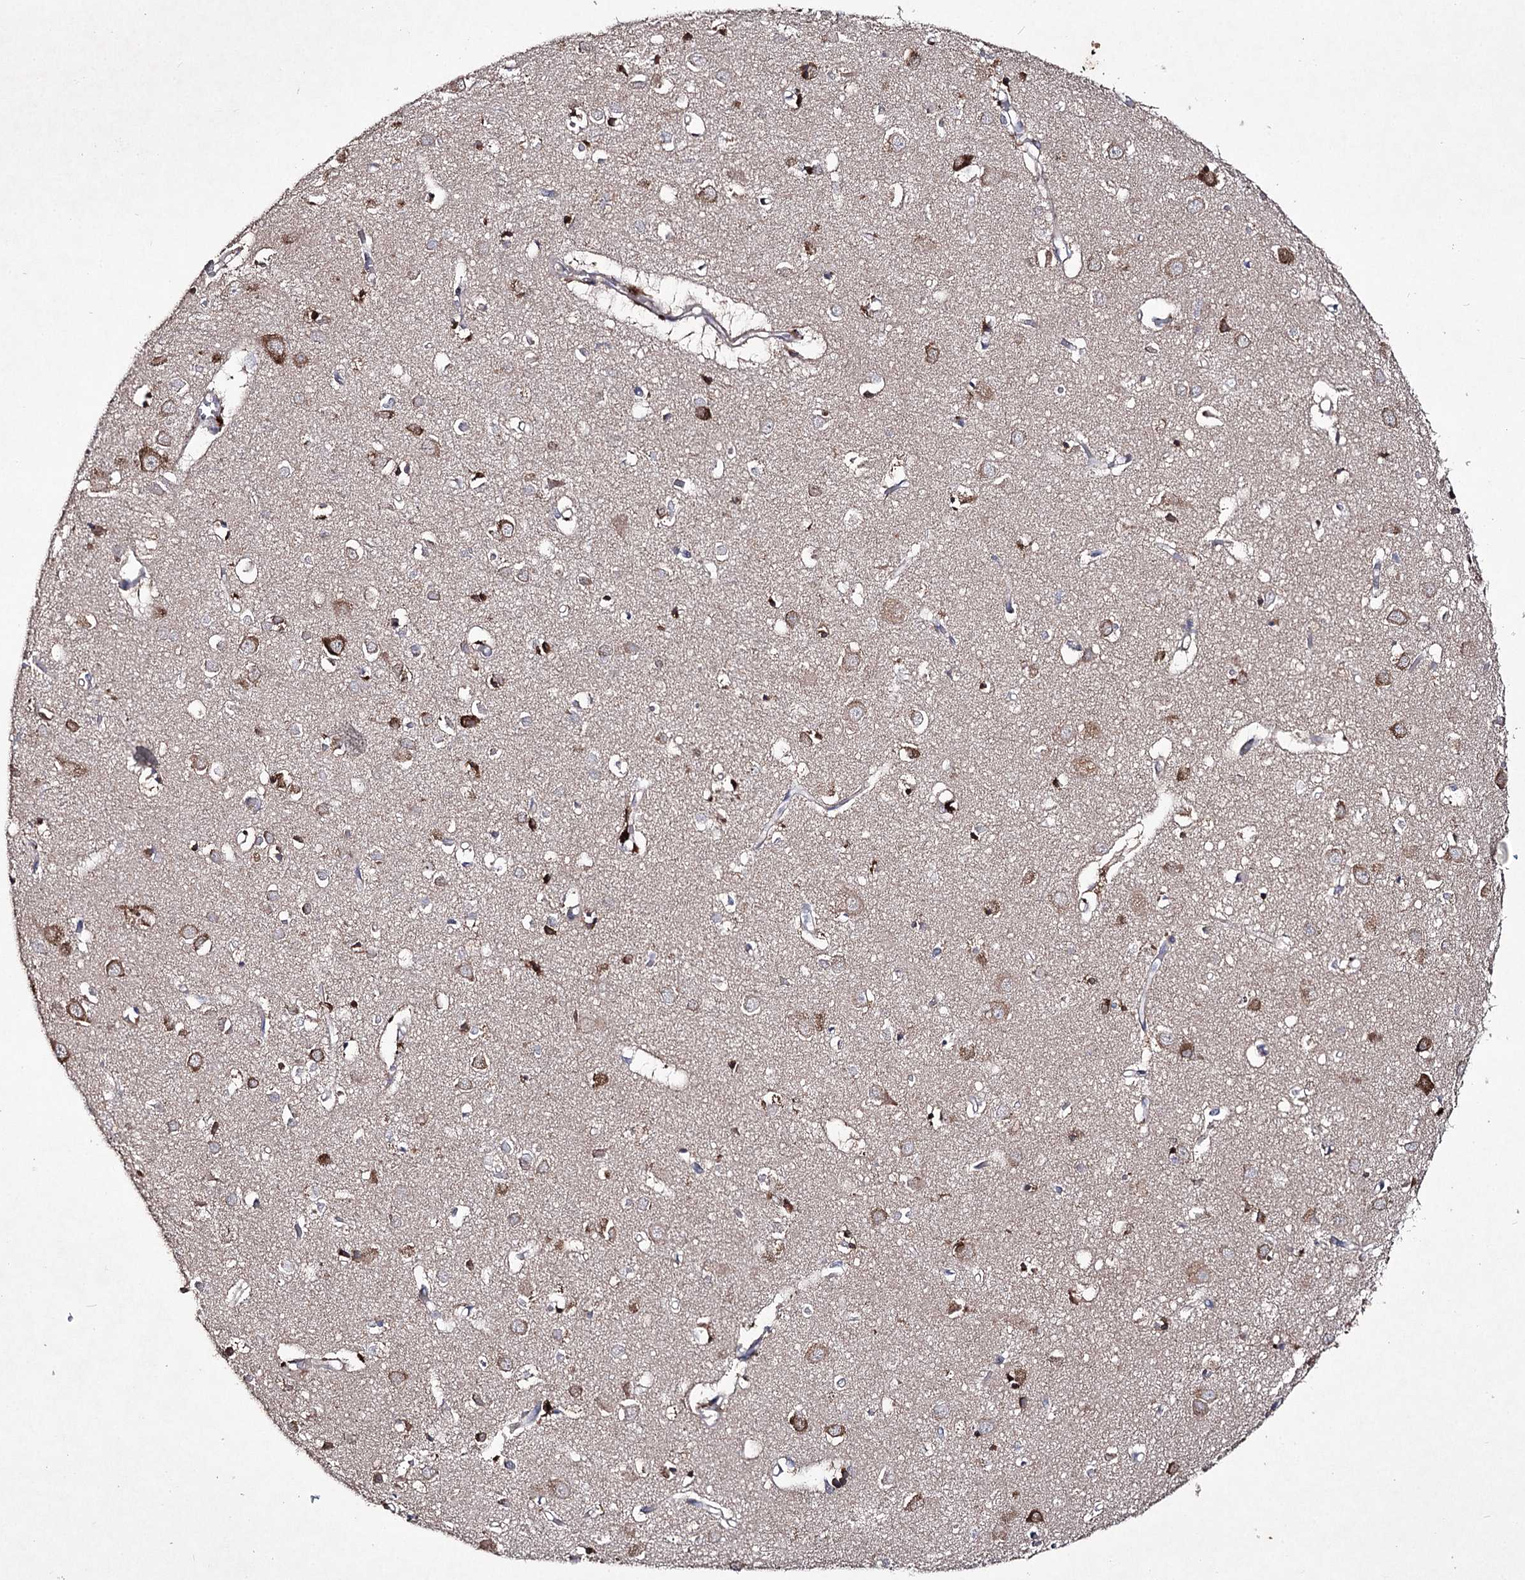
{"staining": {"intensity": "negative", "quantity": "none", "location": "none"}, "tissue": "cerebral cortex", "cell_type": "Endothelial cells", "image_type": "normal", "snomed": [{"axis": "morphology", "description": "Normal tissue, NOS"}, {"axis": "topography", "description": "Cerebral cortex"}], "caption": "This is a micrograph of immunohistochemistry staining of unremarkable cerebral cortex, which shows no positivity in endothelial cells.", "gene": "SEMA4G", "patient": {"sex": "female", "age": 64}}